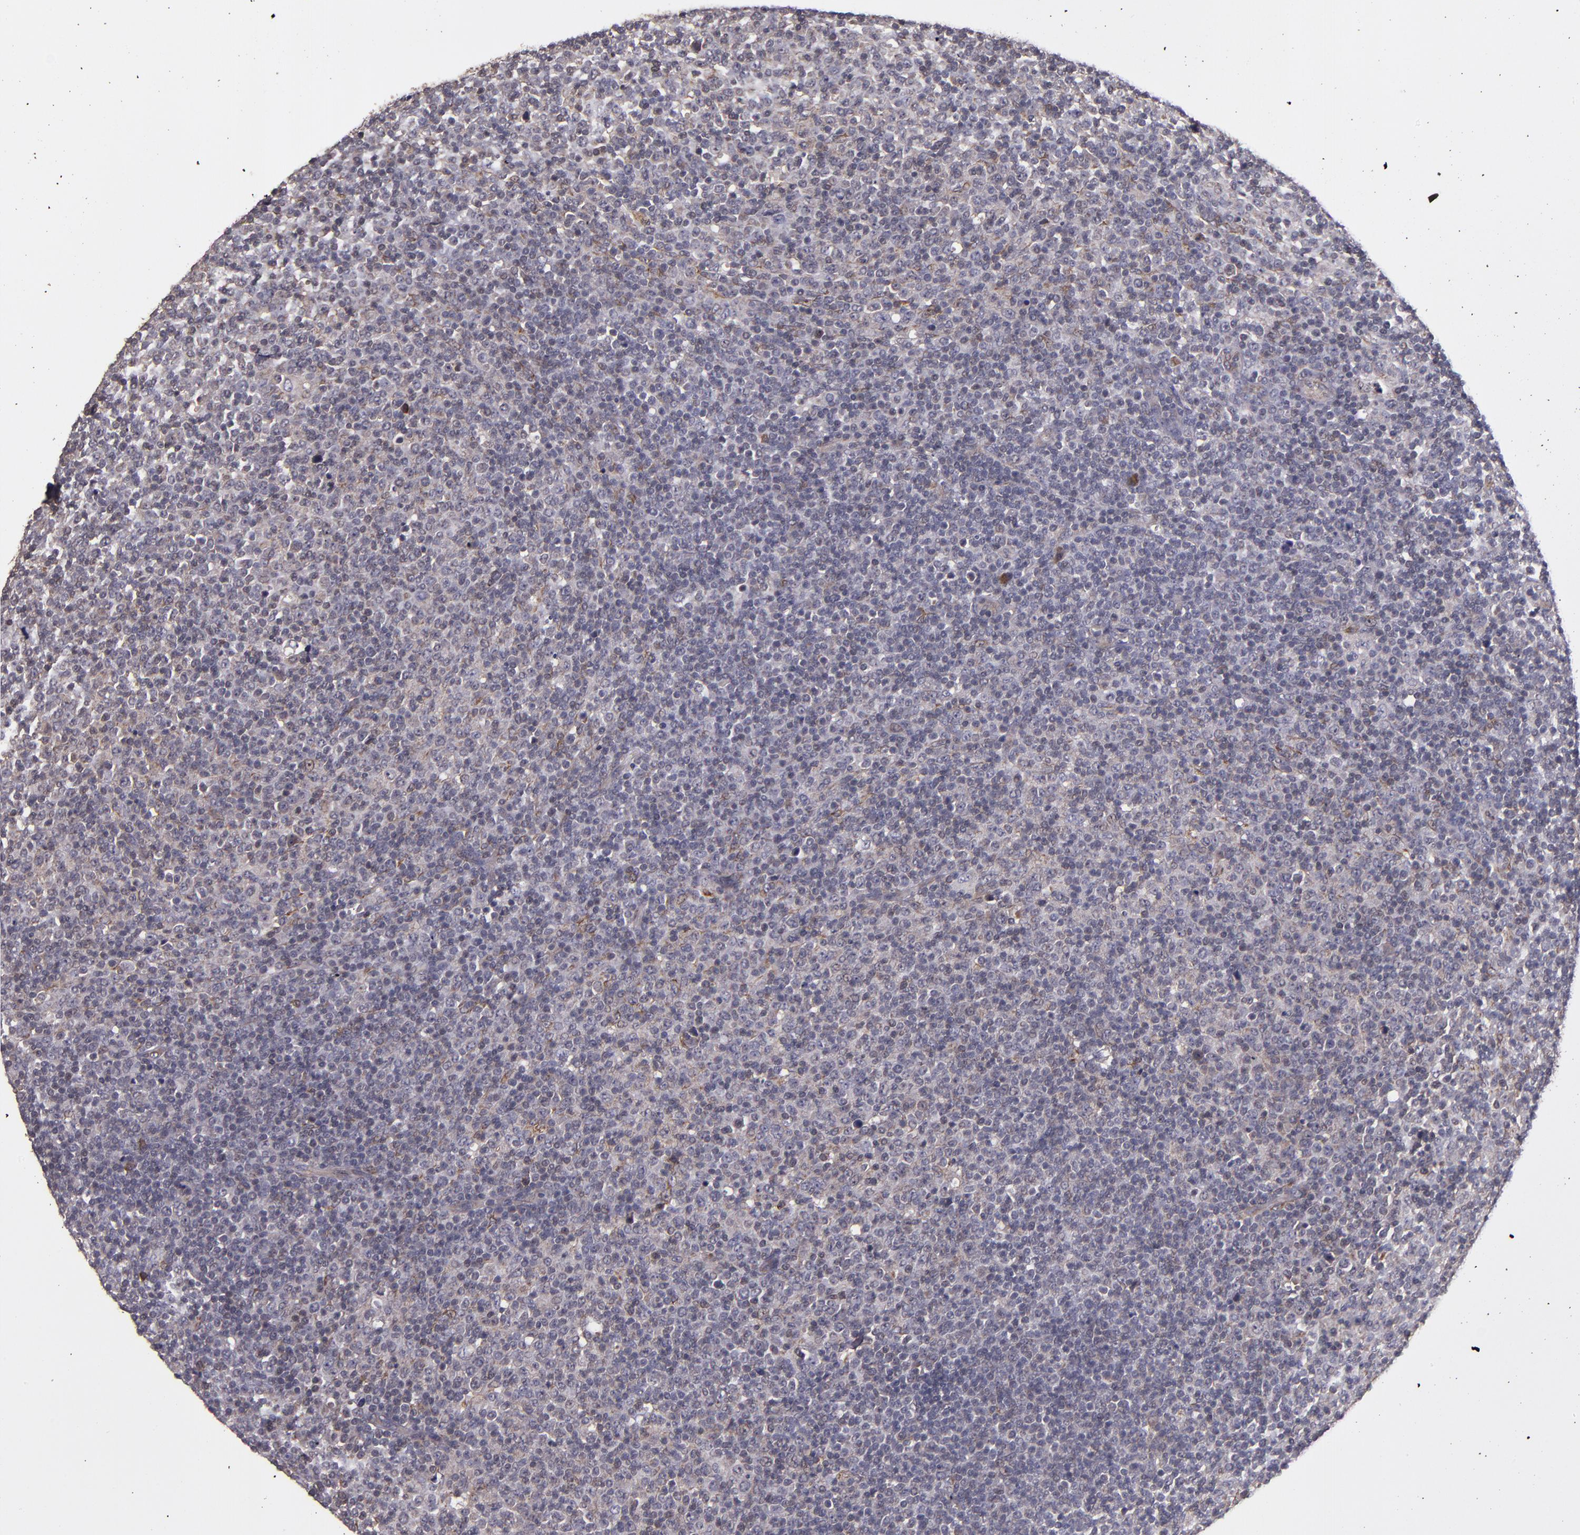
{"staining": {"intensity": "weak", "quantity": "<25%", "location": "cytoplasmic/membranous"}, "tissue": "lymphoma", "cell_type": "Tumor cells", "image_type": "cancer", "snomed": [{"axis": "morphology", "description": "Malignant lymphoma, non-Hodgkin's type, Low grade"}, {"axis": "topography", "description": "Lymph node"}], "caption": "A photomicrograph of human low-grade malignant lymphoma, non-Hodgkin's type is negative for staining in tumor cells.", "gene": "PRAF2", "patient": {"sex": "male", "age": 70}}